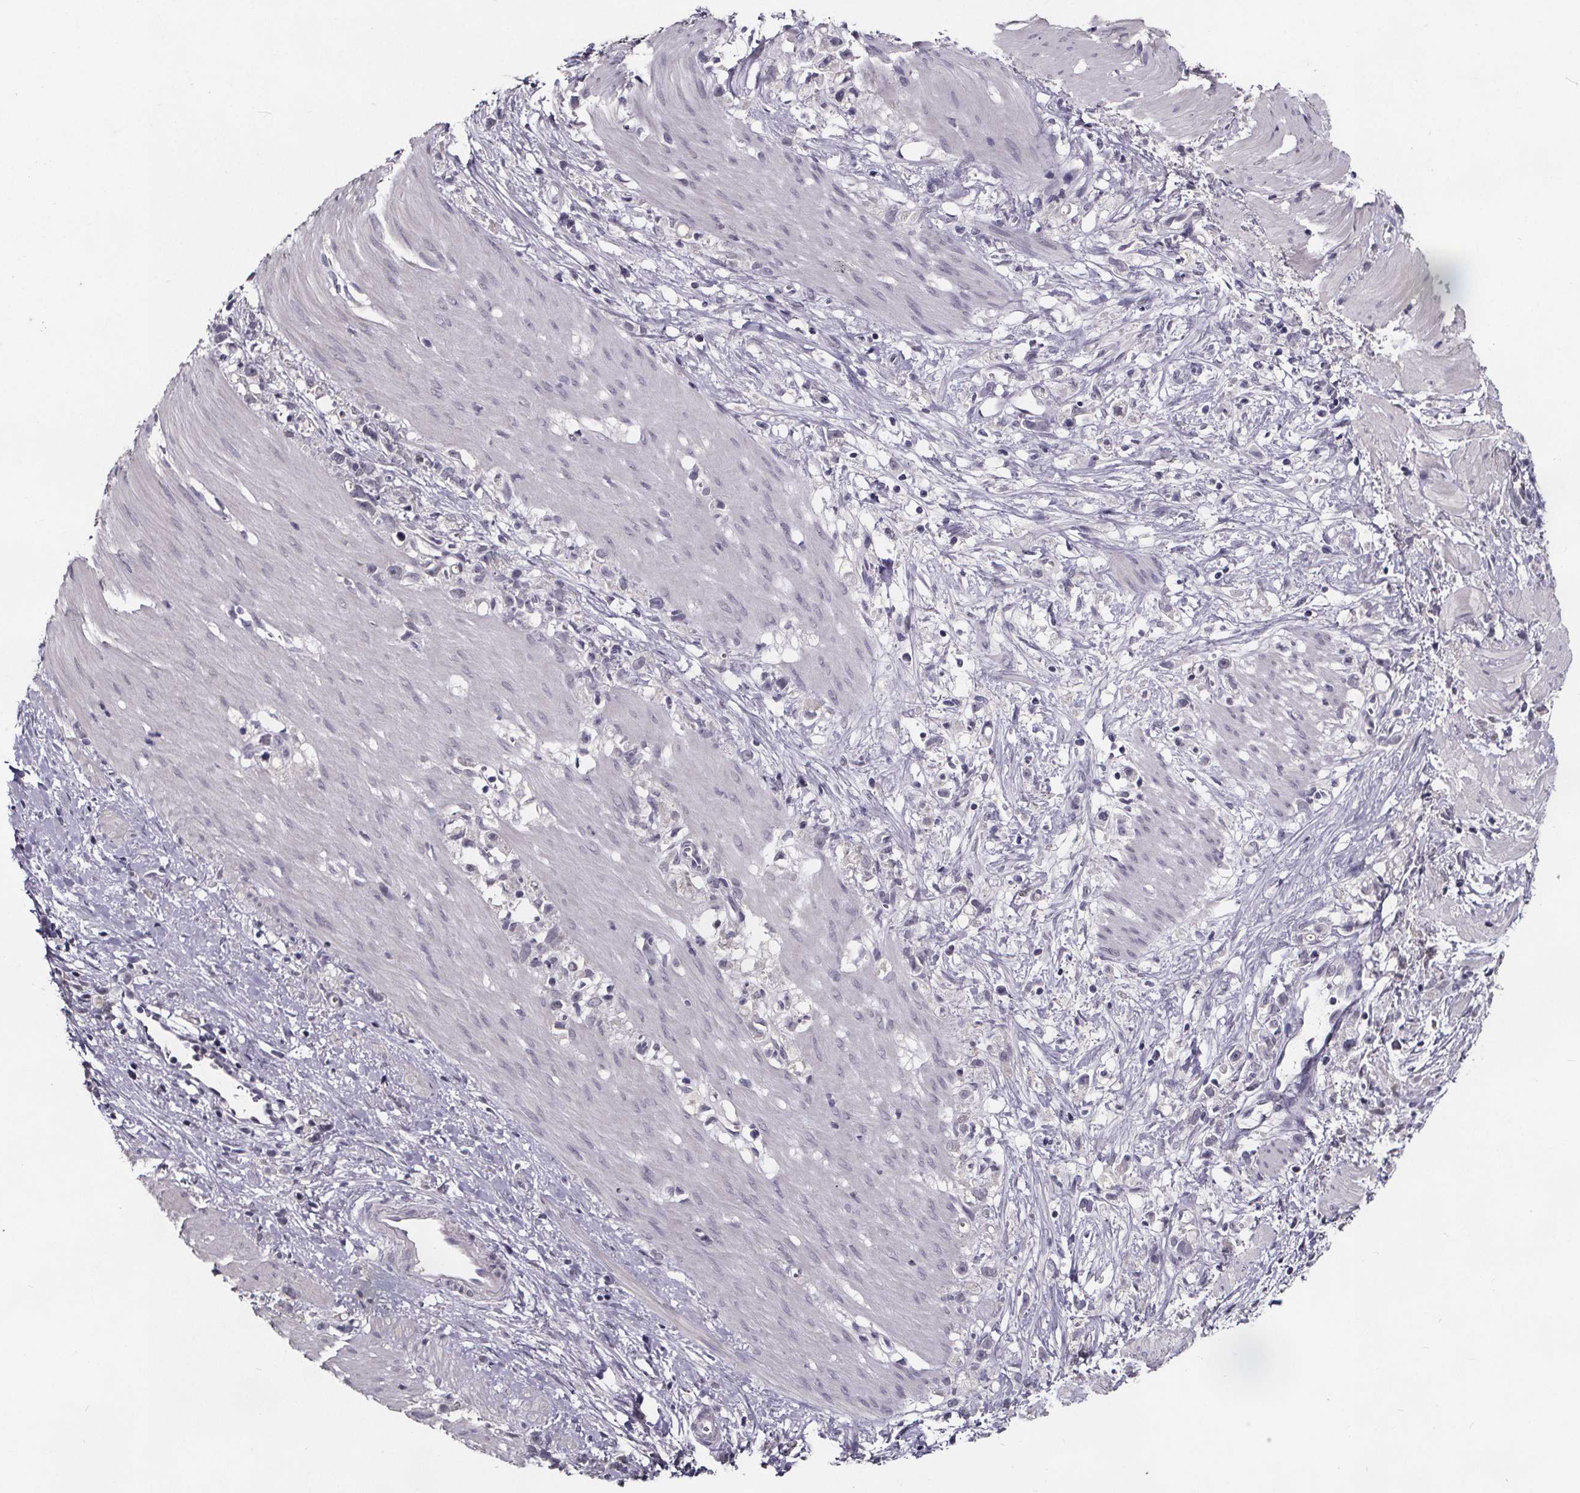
{"staining": {"intensity": "negative", "quantity": "none", "location": "none"}, "tissue": "stomach cancer", "cell_type": "Tumor cells", "image_type": "cancer", "snomed": [{"axis": "morphology", "description": "Adenocarcinoma, NOS"}, {"axis": "topography", "description": "Stomach"}], "caption": "The image displays no staining of tumor cells in adenocarcinoma (stomach).", "gene": "AR", "patient": {"sex": "female", "age": 59}}